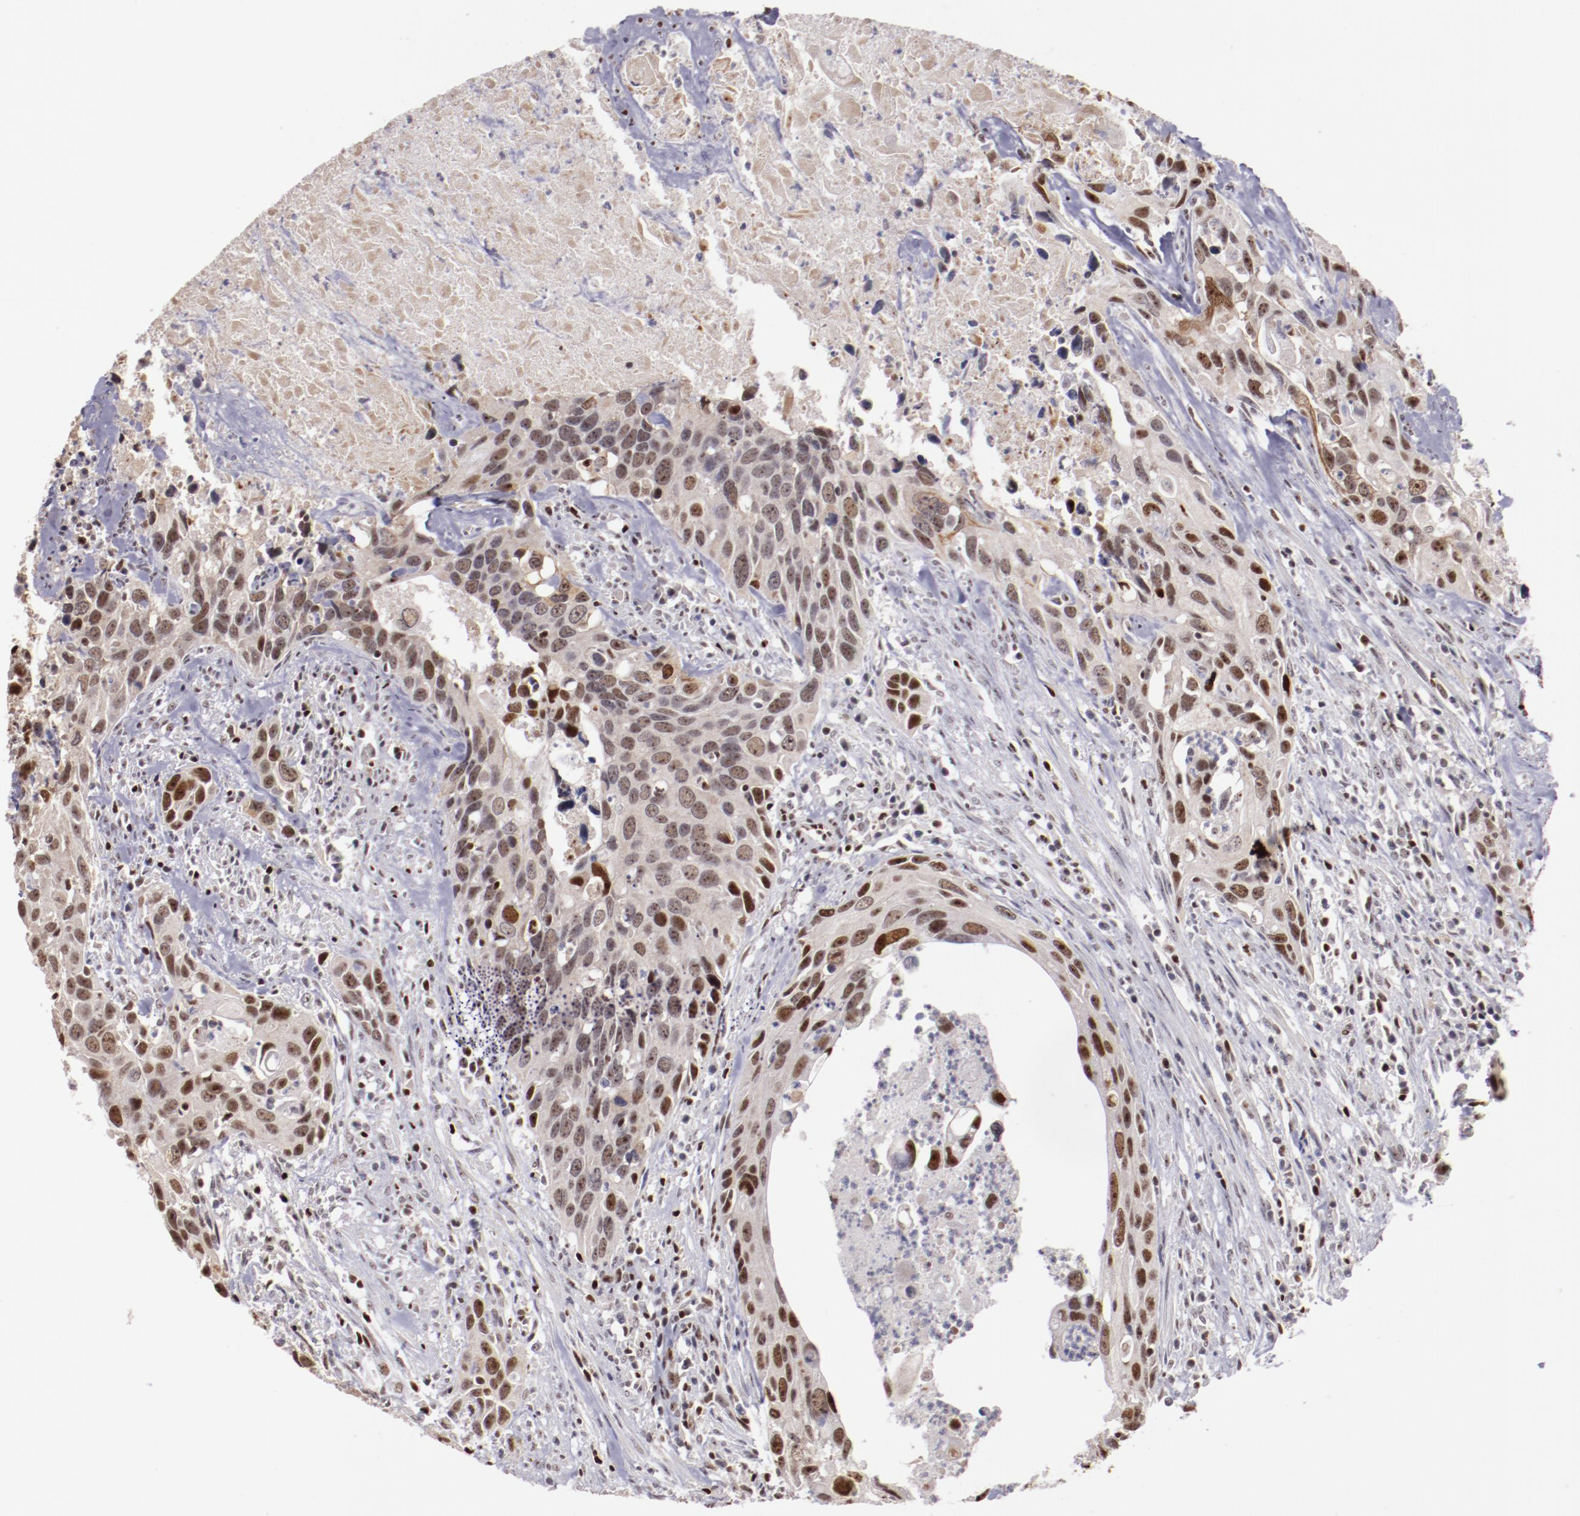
{"staining": {"intensity": "moderate", "quantity": "25%-75%", "location": "cytoplasmic/membranous,nuclear"}, "tissue": "urothelial cancer", "cell_type": "Tumor cells", "image_type": "cancer", "snomed": [{"axis": "morphology", "description": "Urothelial carcinoma, High grade"}, {"axis": "topography", "description": "Urinary bladder"}], "caption": "IHC image of neoplastic tissue: human high-grade urothelial carcinoma stained using immunohistochemistry (IHC) reveals medium levels of moderate protein expression localized specifically in the cytoplasmic/membranous and nuclear of tumor cells, appearing as a cytoplasmic/membranous and nuclear brown color.", "gene": "DDX24", "patient": {"sex": "male", "age": 71}}